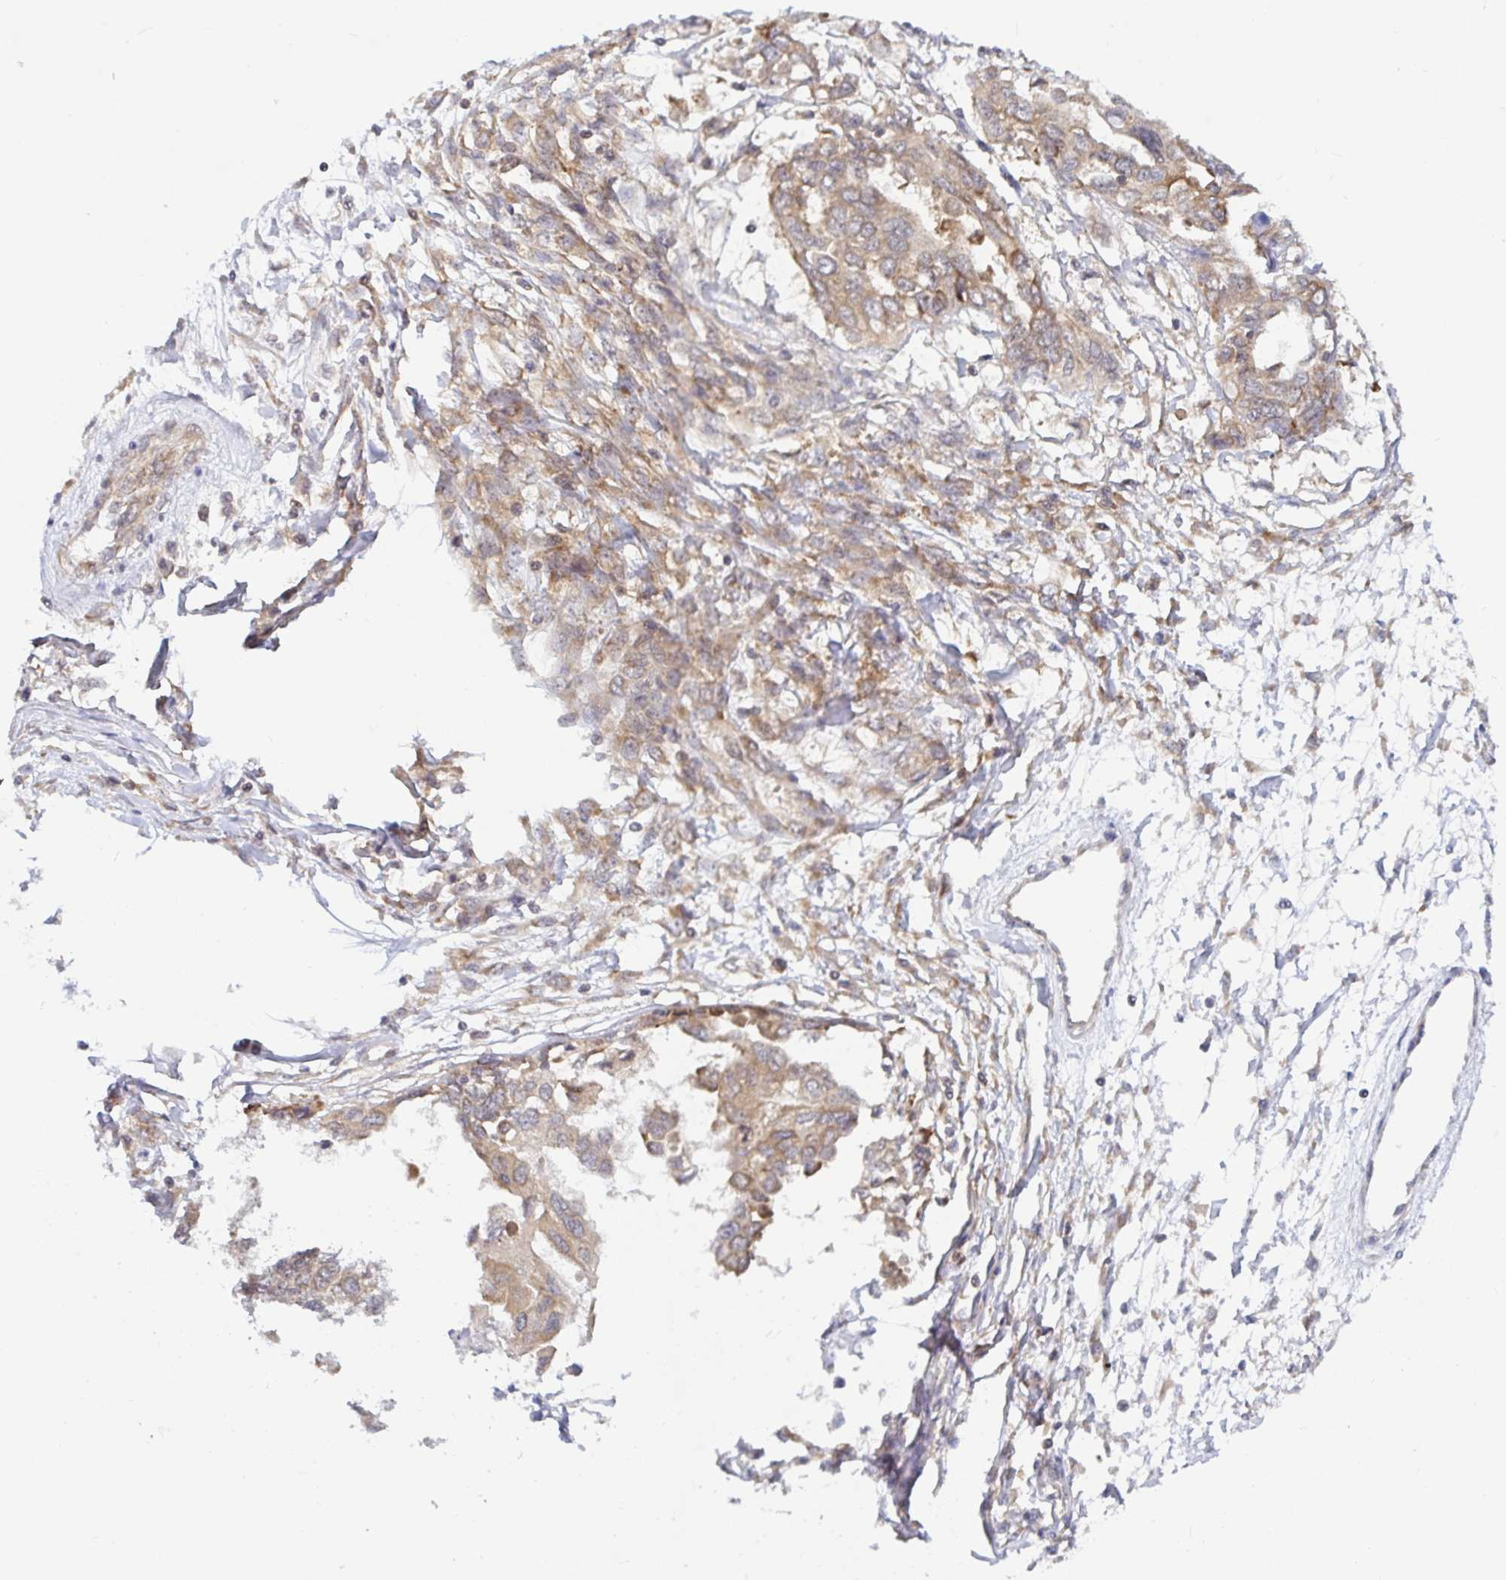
{"staining": {"intensity": "moderate", "quantity": ">75%", "location": "cytoplasmic/membranous"}, "tissue": "ovarian cancer", "cell_type": "Tumor cells", "image_type": "cancer", "snomed": [{"axis": "morphology", "description": "Cystadenocarcinoma, serous, NOS"}, {"axis": "topography", "description": "Ovary"}], "caption": "Tumor cells display moderate cytoplasmic/membranous expression in about >75% of cells in ovarian cancer (serous cystadenocarcinoma). (DAB (3,3'-diaminobenzidine) = brown stain, brightfield microscopy at high magnification).", "gene": "LARP1", "patient": {"sex": "female", "age": 53}}